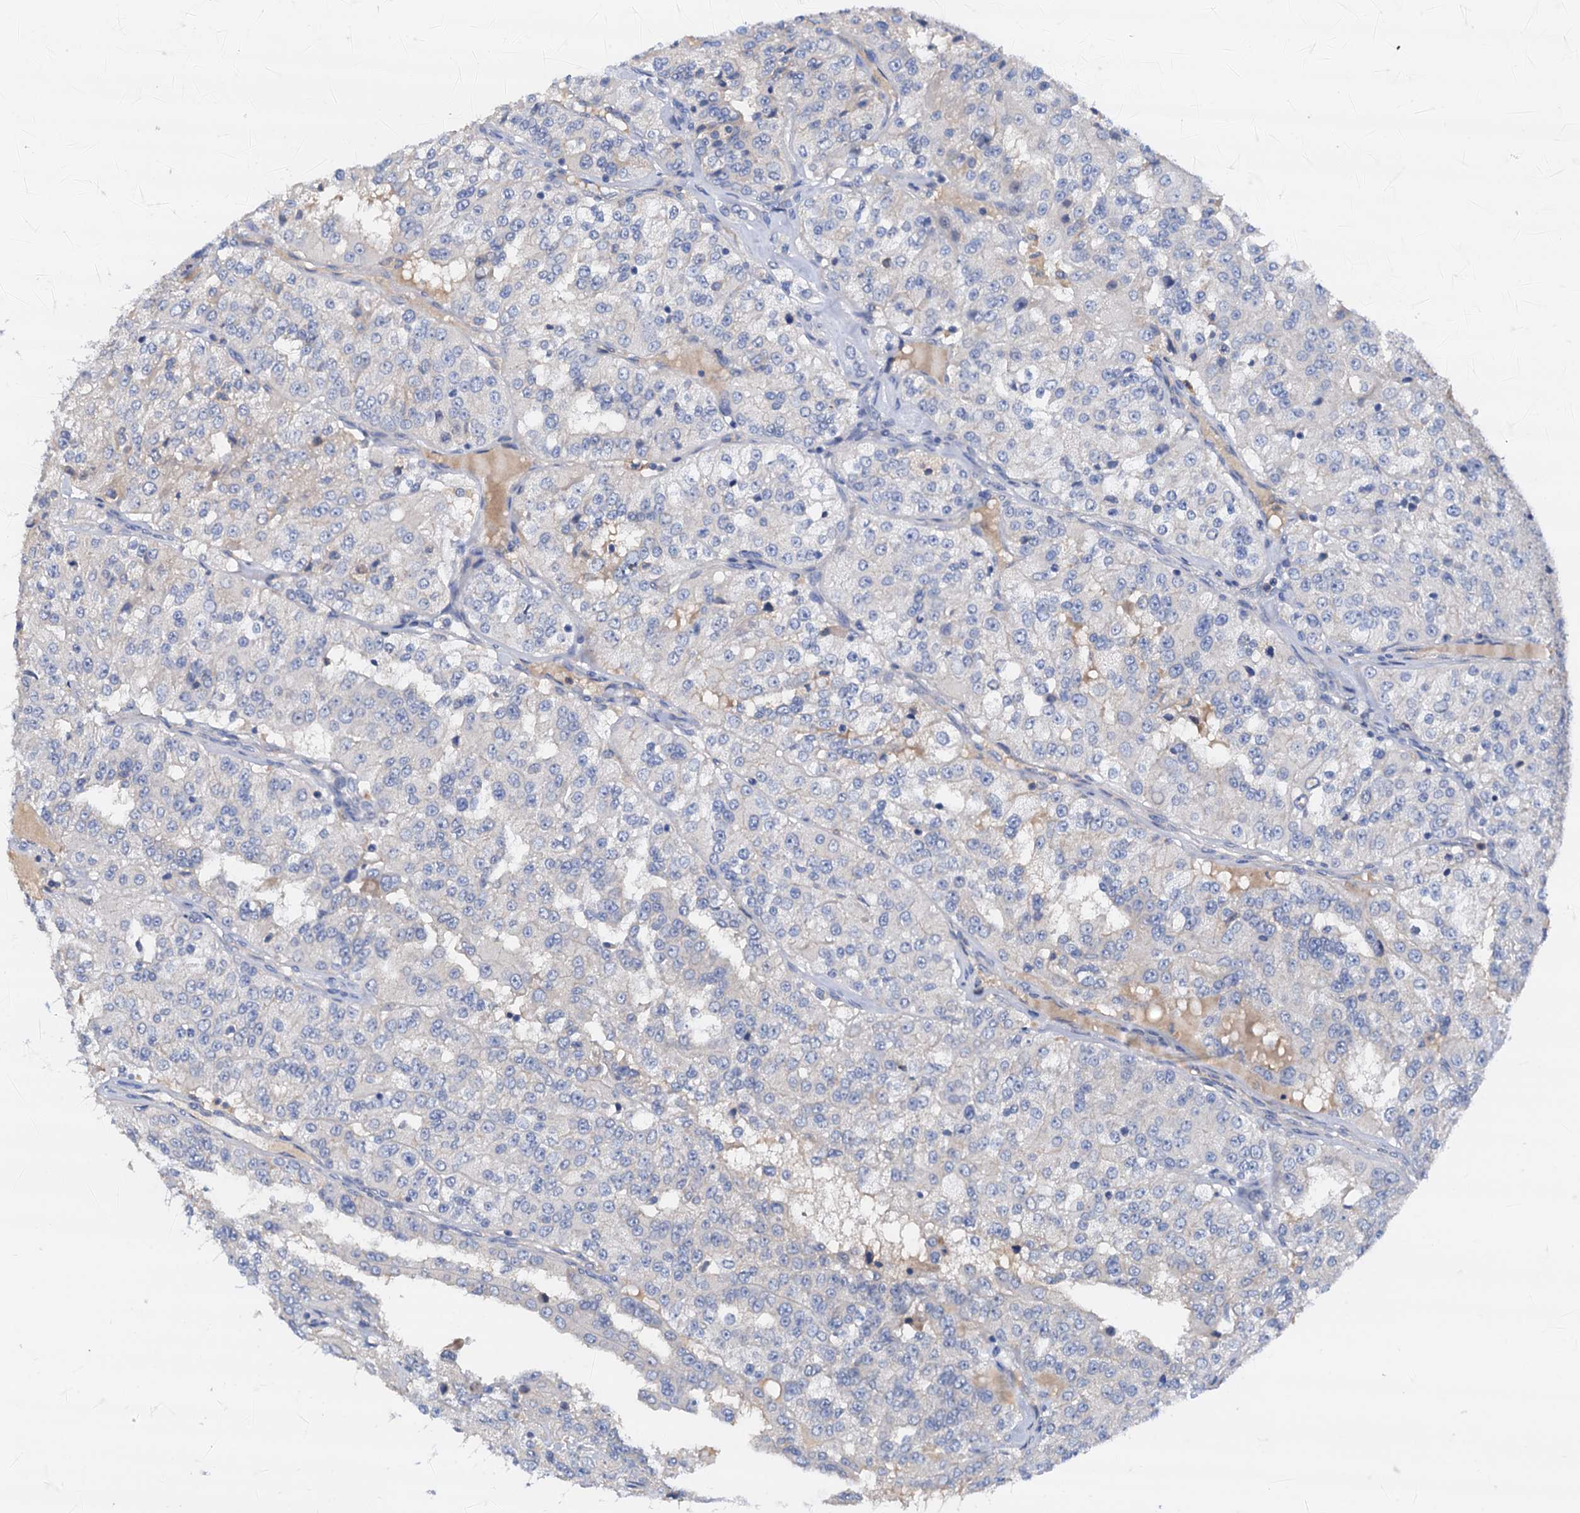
{"staining": {"intensity": "negative", "quantity": "none", "location": "none"}, "tissue": "renal cancer", "cell_type": "Tumor cells", "image_type": "cancer", "snomed": [{"axis": "morphology", "description": "Adenocarcinoma, NOS"}, {"axis": "topography", "description": "Kidney"}], "caption": "The micrograph exhibits no significant positivity in tumor cells of renal cancer (adenocarcinoma).", "gene": "RASSF9", "patient": {"sex": "female", "age": 63}}